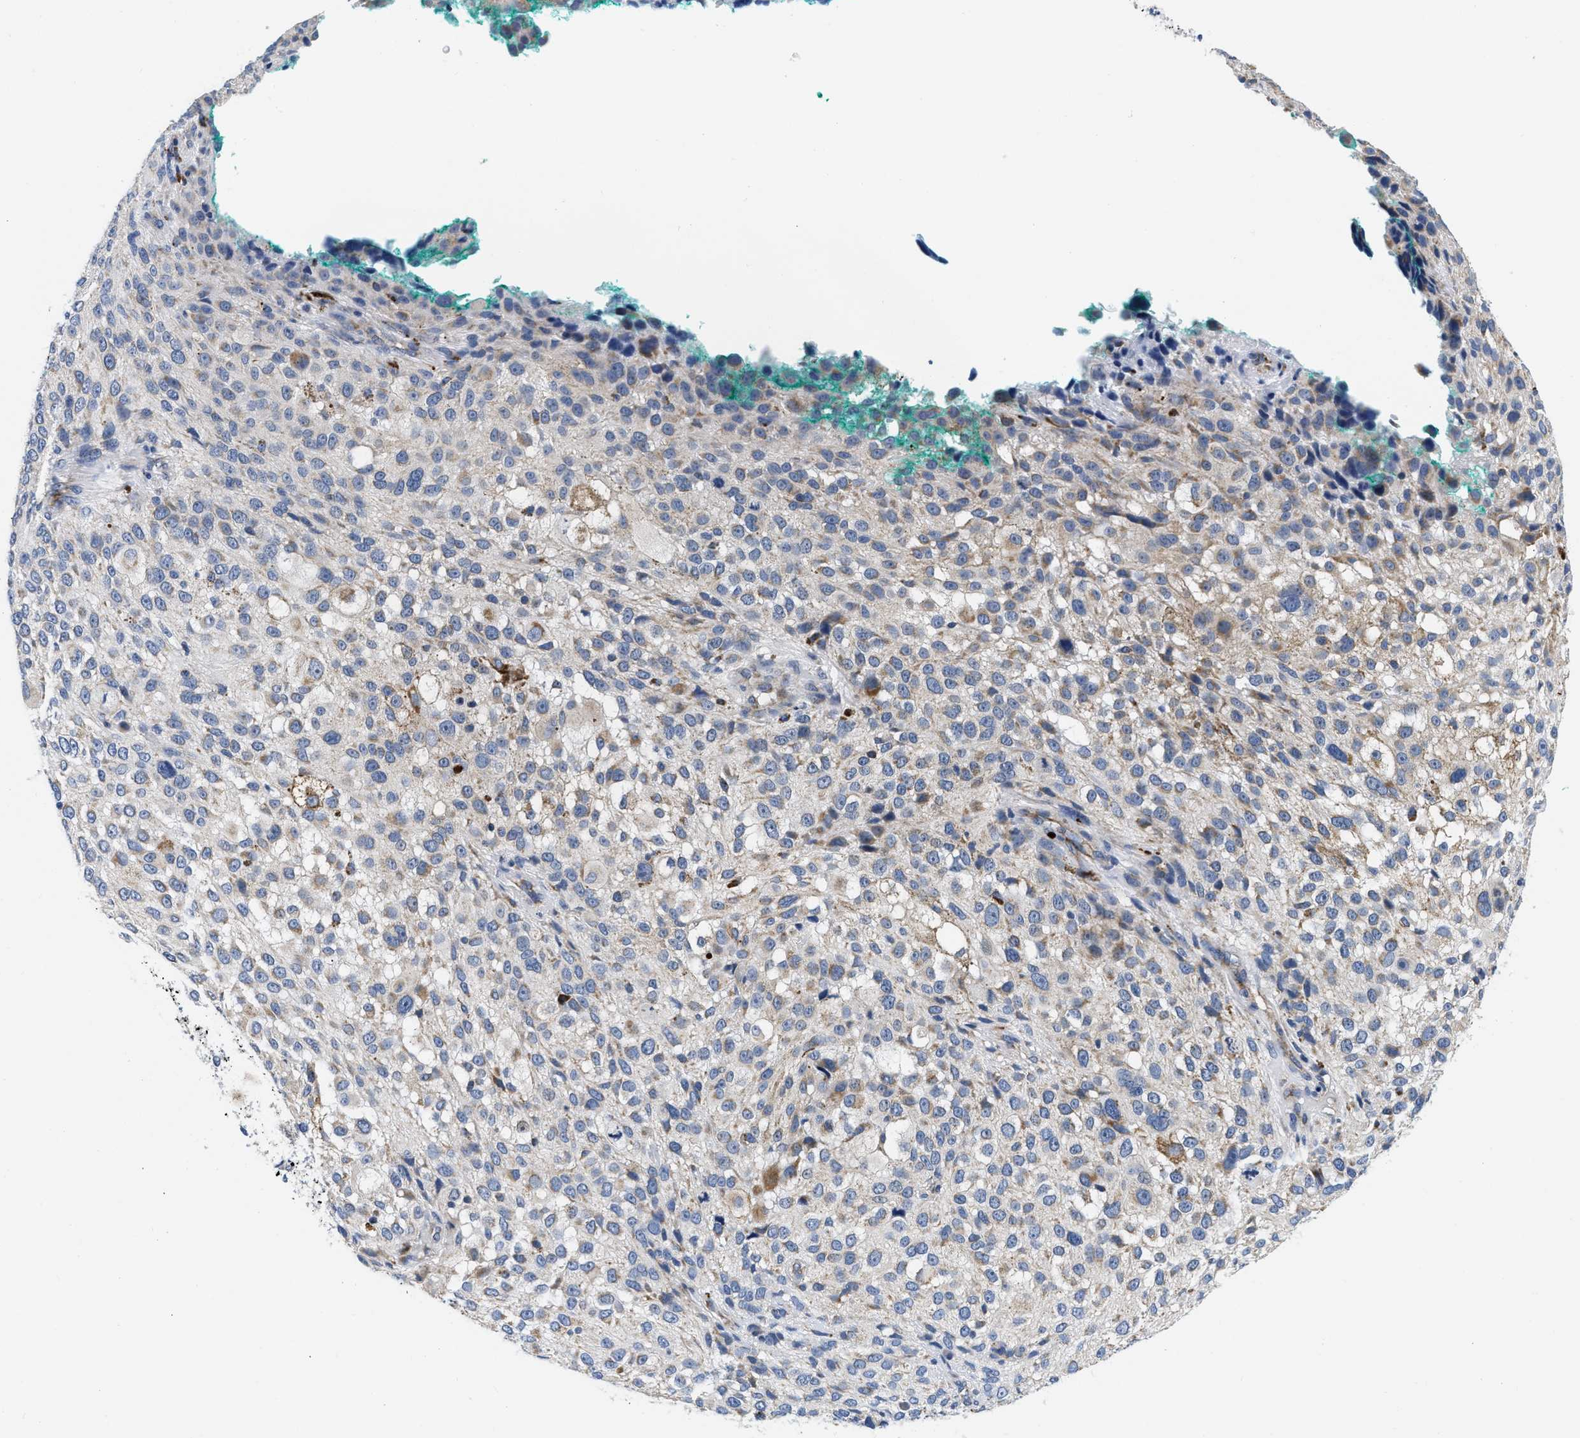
{"staining": {"intensity": "negative", "quantity": "none", "location": "none"}, "tissue": "melanoma", "cell_type": "Tumor cells", "image_type": "cancer", "snomed": [{"axis": "morphology", "description": "Necrosis, NOS"}, {"axis": "morphology", "description": "Malignant melanoma, NOS"}, {"axis": "topography", "description": "Skin"}], "caption": "This image is of melanoma stained with immunohistochemistry (IHC) to label a protein in brown with the nuclei are counter-stained blue. There is no positivity in tumor cells.", "gene": "PDP1", "patient": {"sex": "female", "age": 87}}